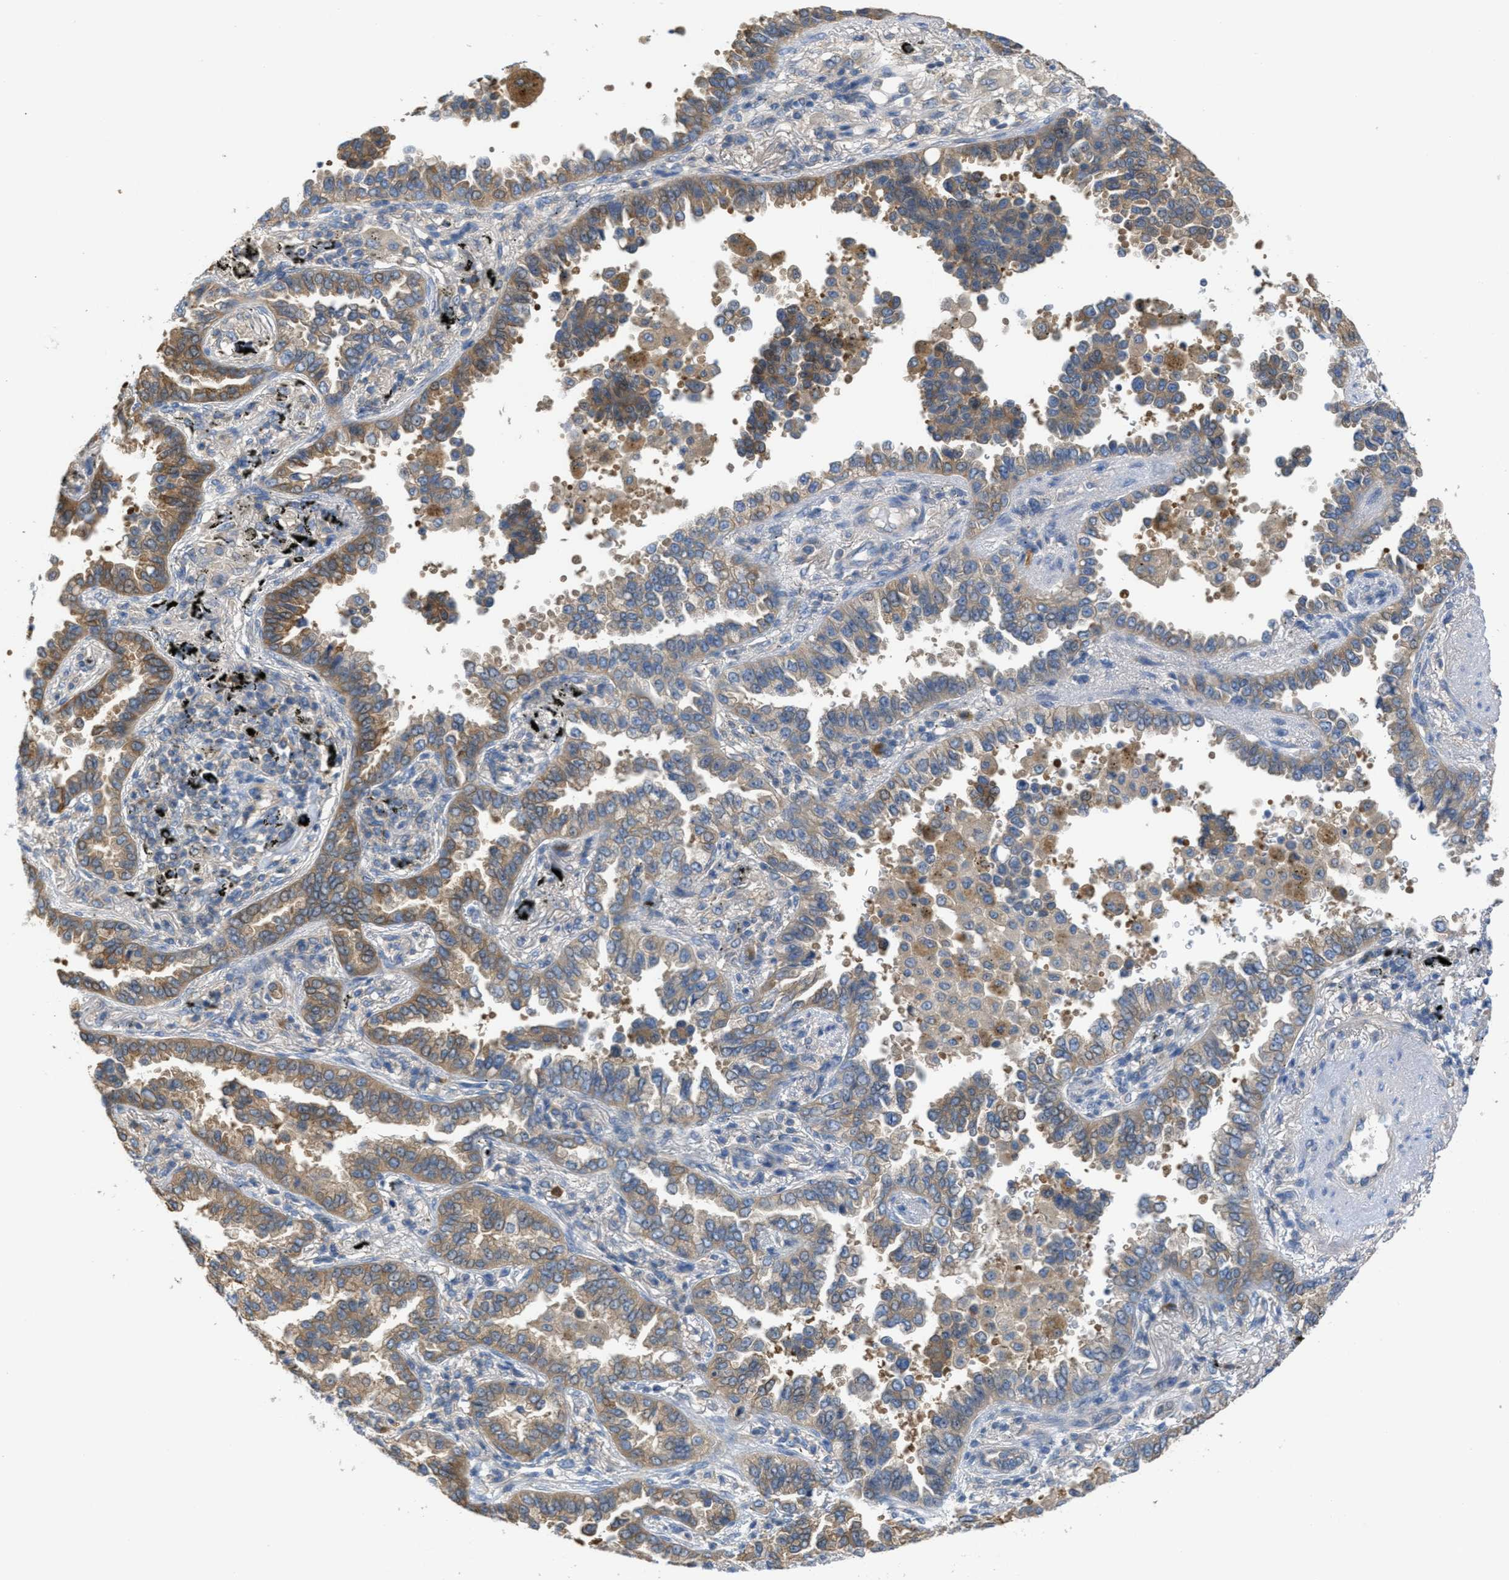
{"staining": {"intensity": "moderate", "quantity": ">75%", "location": "cytoplasmic/membranous"}, "tissue": "lung cancer", "cell_type": "Tumor cells", "image_type": "cancer", "snomed": [{"axis": "morphology", "description": "Normal tissue, NOS"}, {"axis": "morphology", "description": "Adenocarcinoma, NOS"}, {"axis": "topography", "description": "Lung"}], "caption": "DAB (3,3'-diaminobenzidine) immunohistochemical staining of lung adenocarcinoma shows moderate cytoplasmic/membranous protein positivity in approximately >75% of tumor cells. (IHC, brightfield microscopy, high magnification).", "gene": "UBA5", "patient": {"sex": "male", "age": 59}}